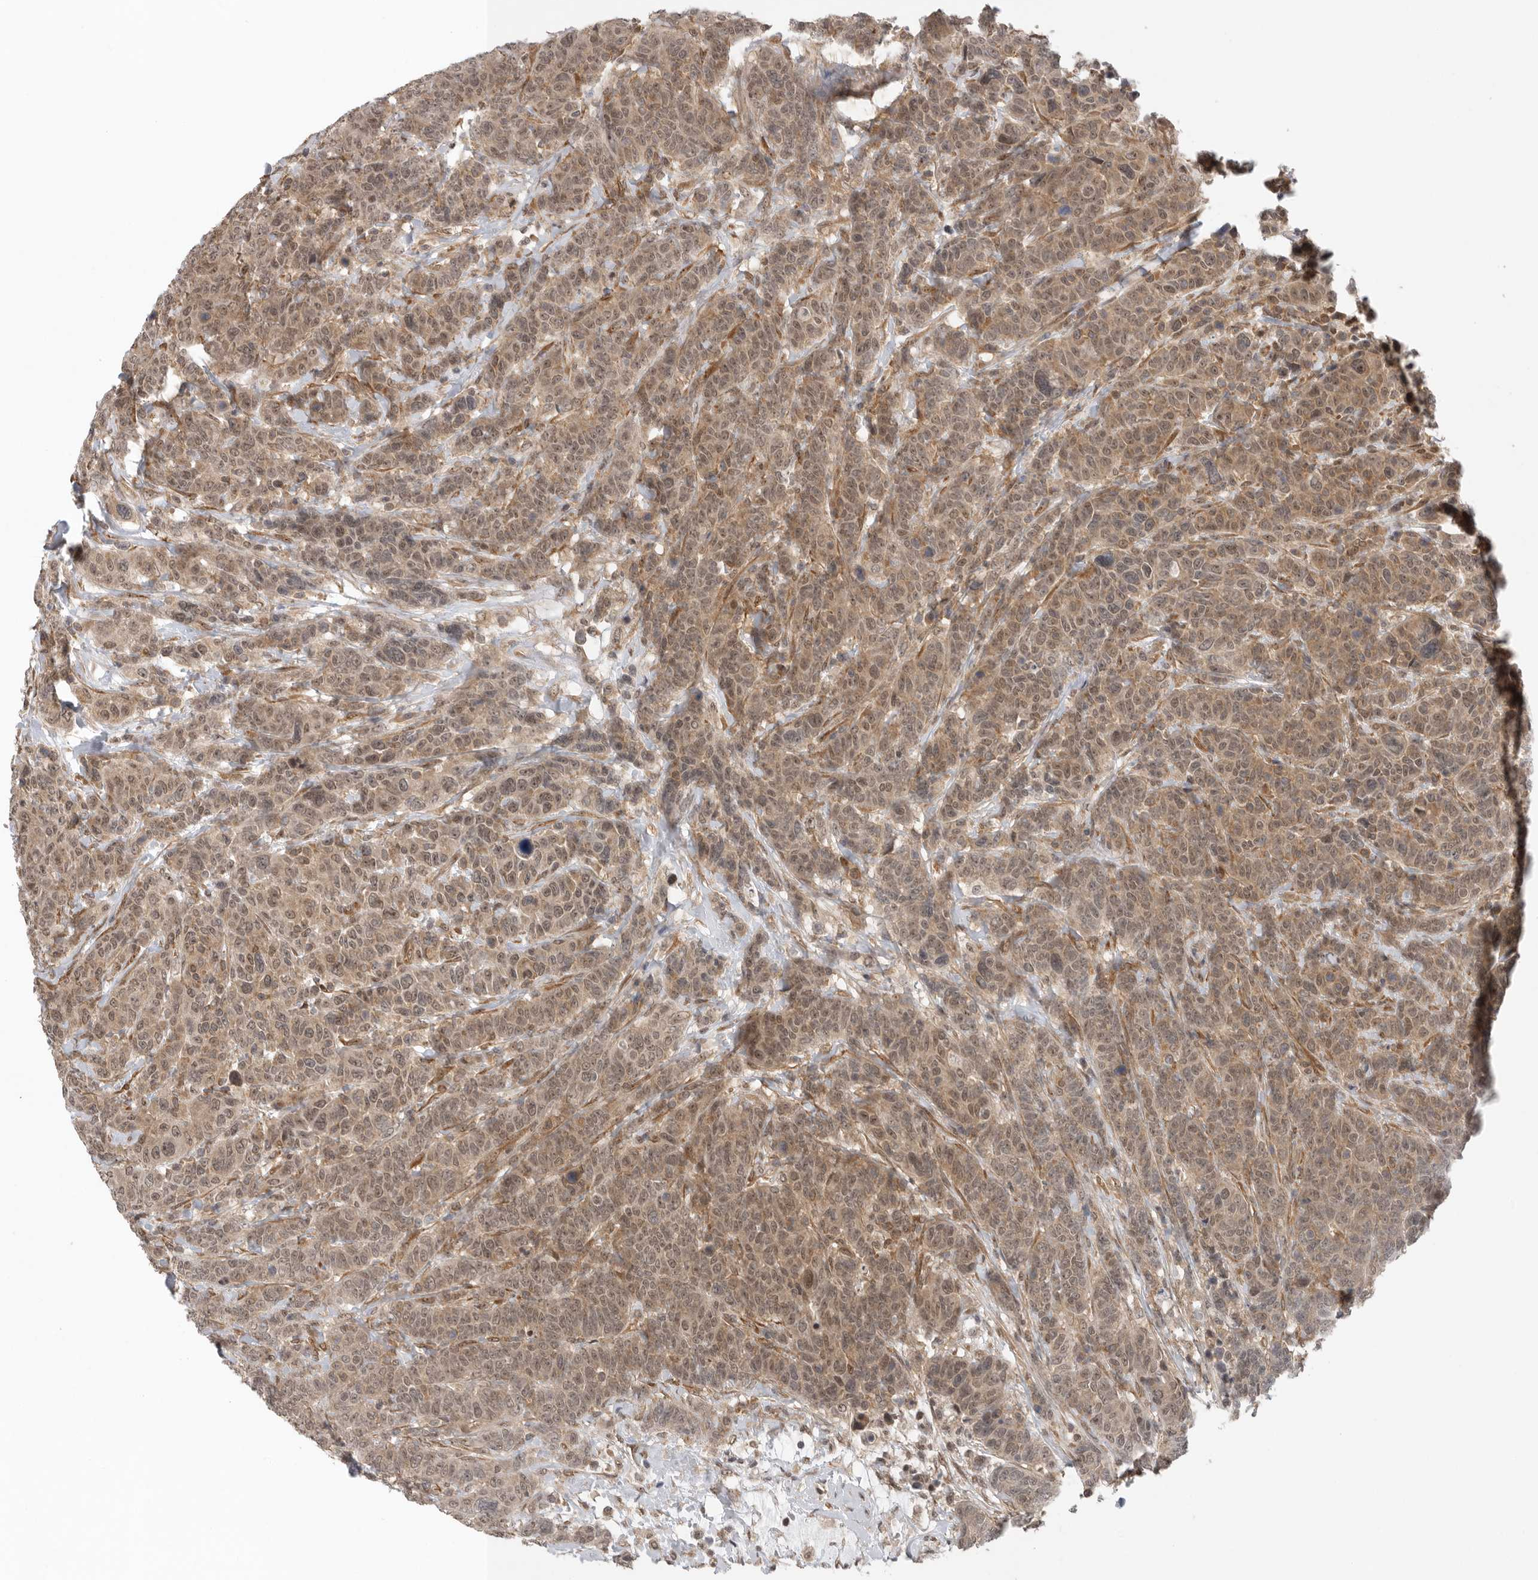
{"staining": {"intensity": "moderate", "quantity": ">75%", "location": "cytoplasmic/membranous,nuclear"}, "tissue": "breast cancer", "cell_type": "Tumor cells", "image_type": "cancer", "snomed": [{"axis": "morphology", "description": "Duct carcinoma"}, {"axis": "topography", "description": "Breast"}], "caption": "Immunohistochemistry (IHC) of infiltrating ductal carcinoma (breast) displays medium levels of moderate cytoplasmic/membranous and nuclear positivity in about >75% of tumor cells. (IHC, brightfield microscopy, high magnification).", "gene": "VPS50", "patient": {"sex": "female", "age": 37}}